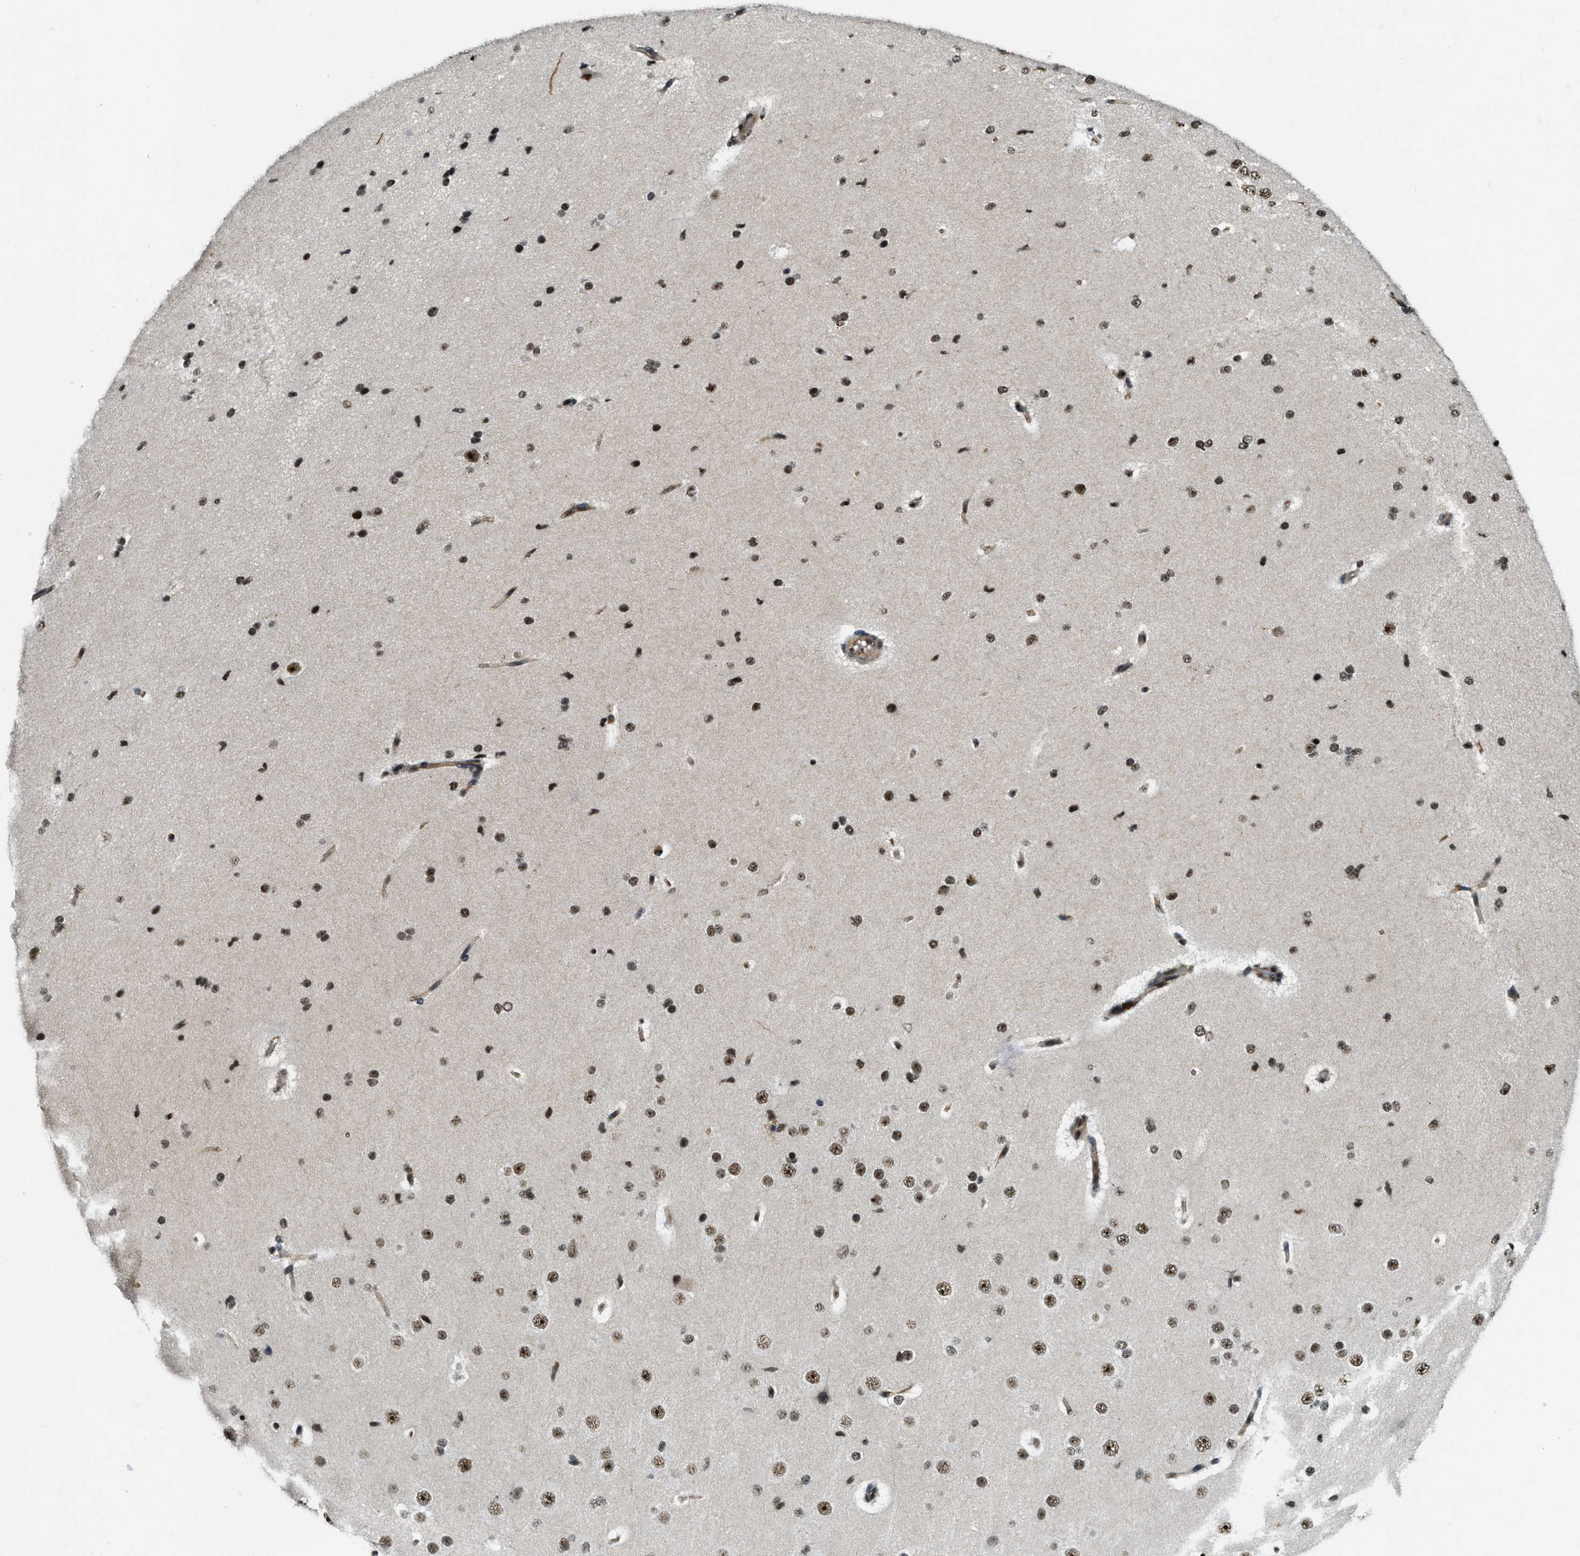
{"staining": {"intensity": "moderate", "quantity": ">75%", "location": "nuclear"}, "tissue": "cerebral cortex", "cell_type": "Endothelial cells", "image_type": "normal", "snomed": [{"axis": "morphology", "description": "Normal tissue, NOS"}, {"axis": "morphology", "description": "Developmental malformation"}, {"axis": "topography", "description": "Cerebral cortex"}], "caption": "Immunohistochemistry (DAB) staining of benign cerebral cortex displays moderate nuclear protein positivity in about >75% of endothelial cells. (DAB = brown stain, brightfield microscopy at high magnification).", "gene": "E2F1", "patient": {"sex": "female", "age": 30}}